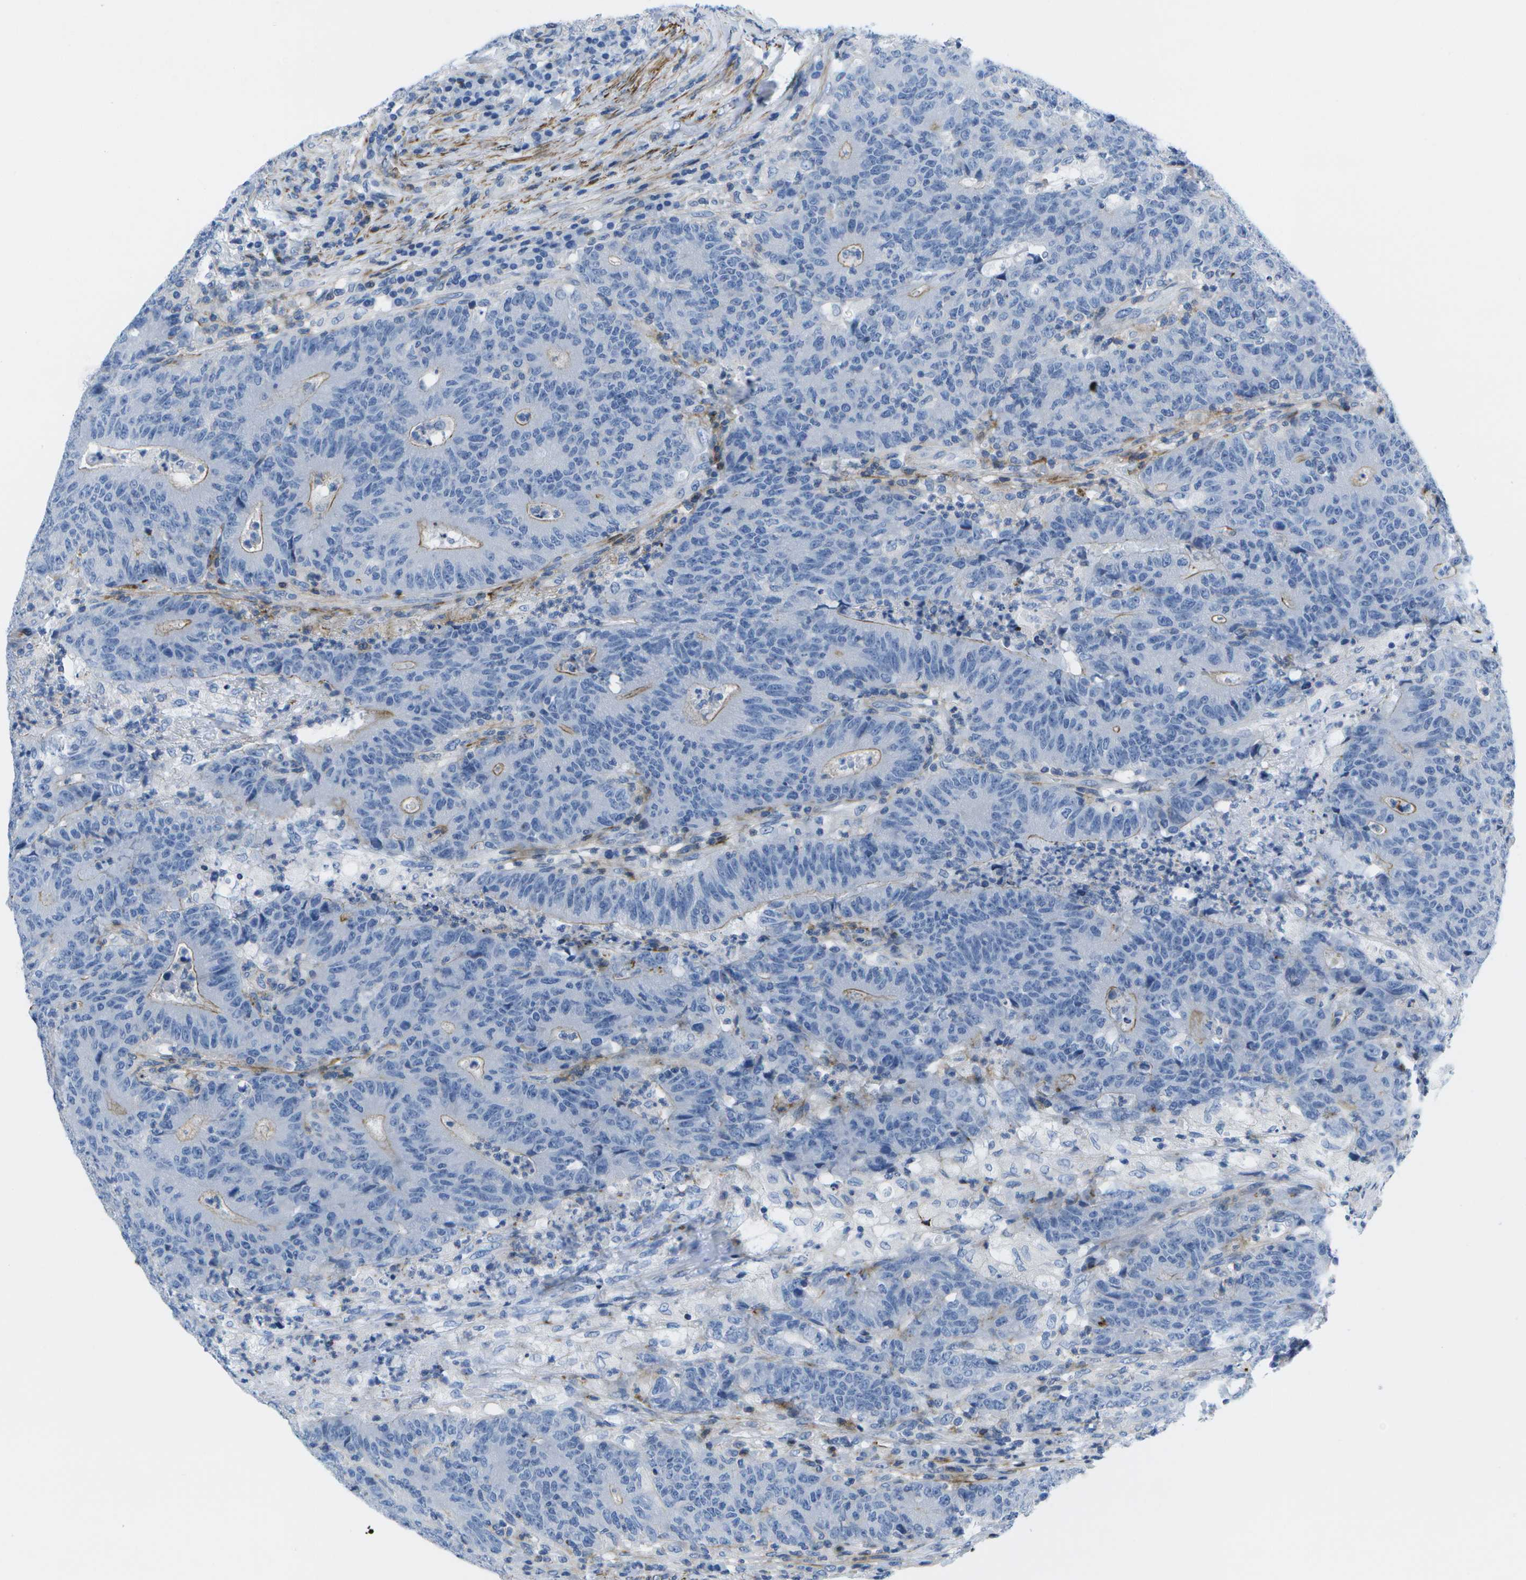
{"staining": {"intensity": "weak", "quantity": "25%-75%", "location": "cytoplasmic/membranous"}, "tissue": "colorectal cancer", "cell_type": "Tumor cells", "image_type": "cancer", "snomed": [{"axis": "morphology", "description": "Normal tissue, NOS"}, {"axis": "morphology", "description": "Adenocarcinoma, NOS"}, {"axis": "topography", "description": "Colon"}], "caption": "This histopathology image displays IHC staining of human colorectal adenocarcinoma, with low weak cytoplasmic/membranous positivity in about 25%-75% of tumor cells.", "gene": "ADGRG6", "patient": {"sex": "female", "age": 75}}